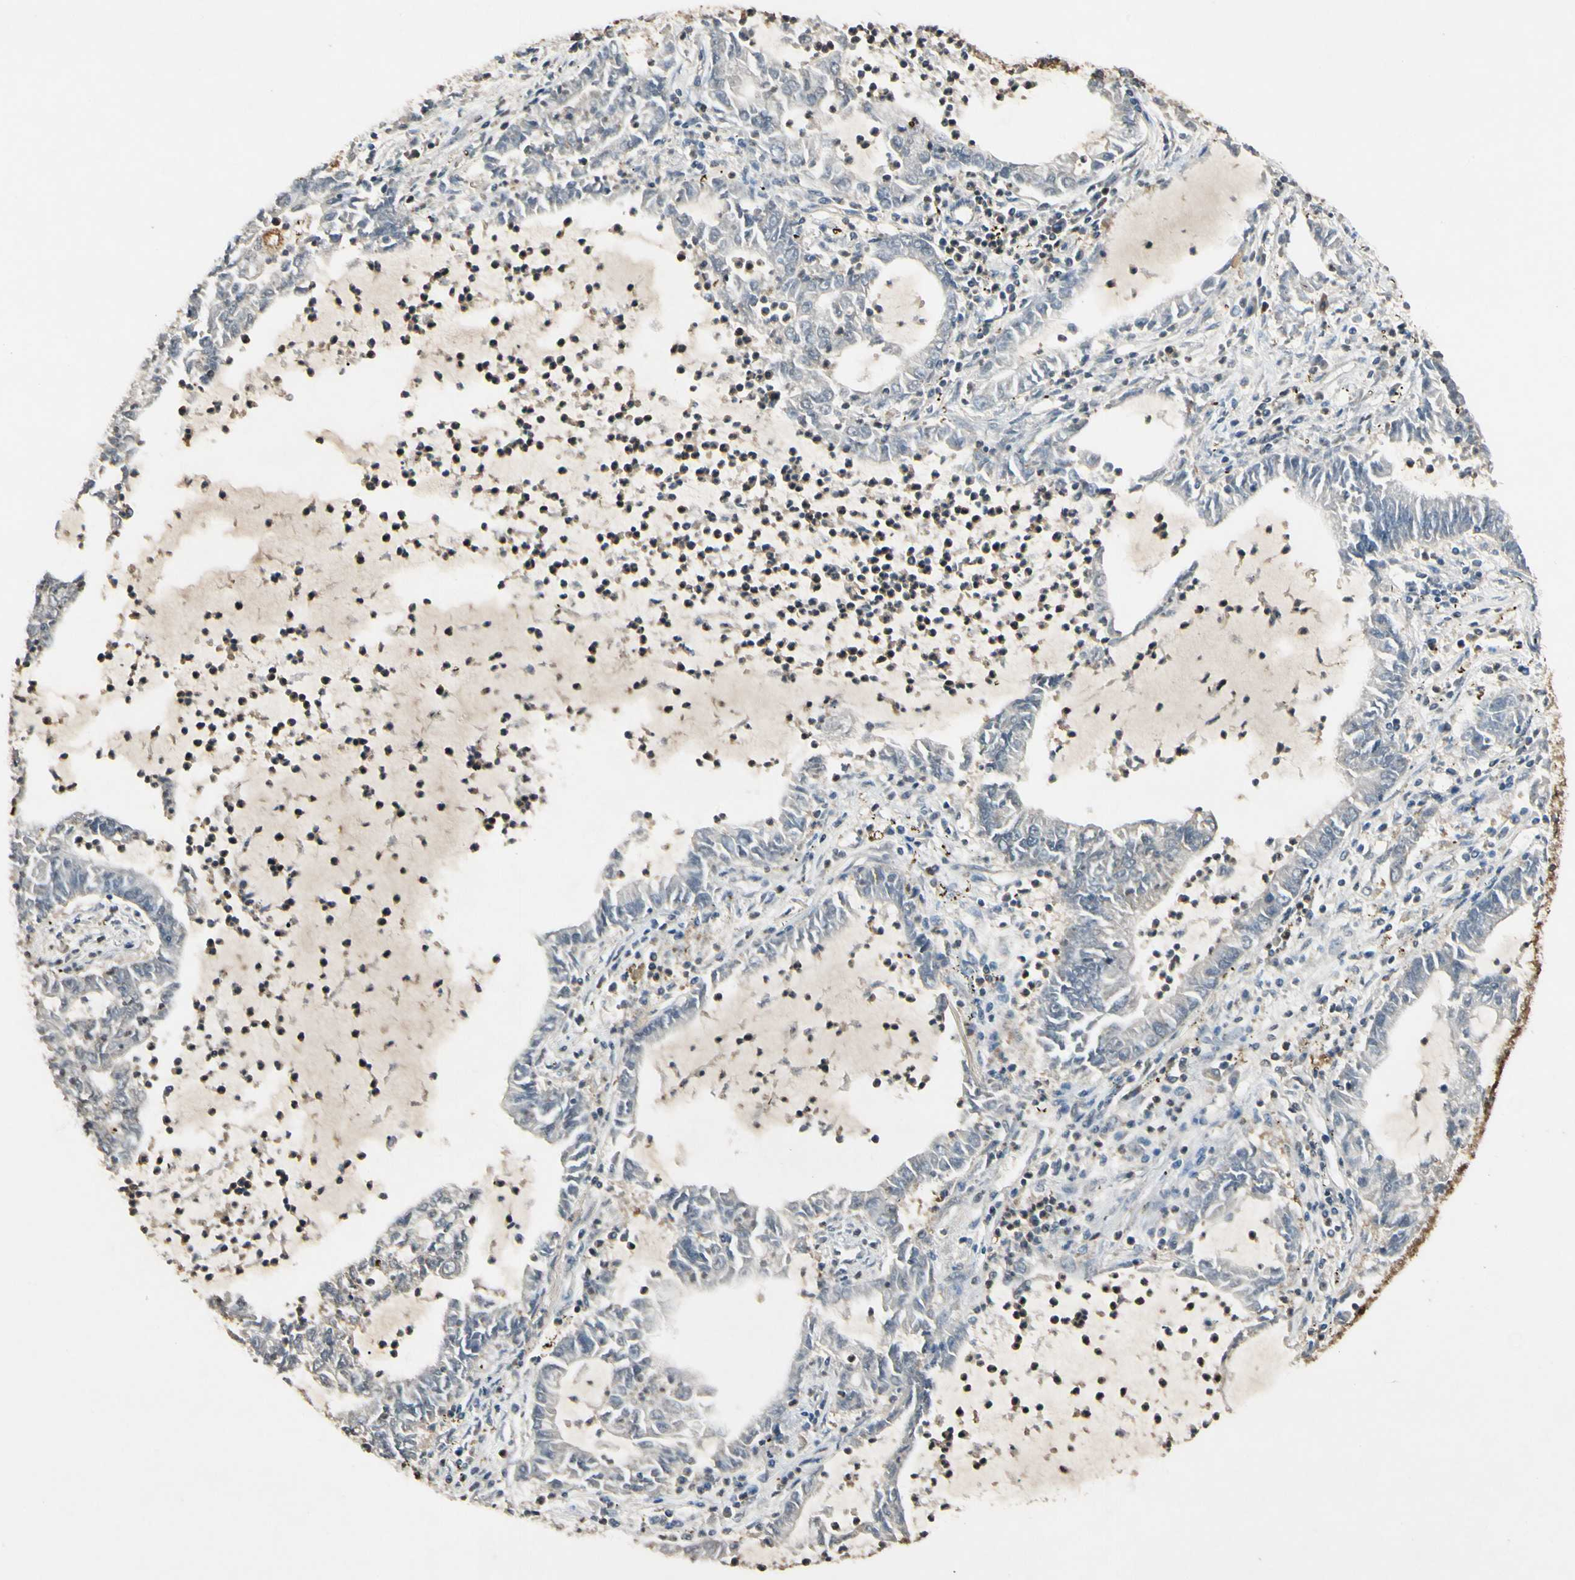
{"staining": {"intensity": "moderate", "quantity": ">75%", "location": "cytoplasmic/membranous"}, "tissue": "lung cancer", "cell_type": "Tumor cells", "image_type": "cancer", "snomed": [{"axis": "morphology", "description": "Adenocarcinoma, NOS"}, {"axis": "topography", "description": "Lung"}], "caption": "A brown stain labels moderate cytoplasmic/membranous staining of a protein in lung adenocarcinoma tumor cells.", "gene": "PRDX5", "patient": {"sex": "female", "age": 51}}